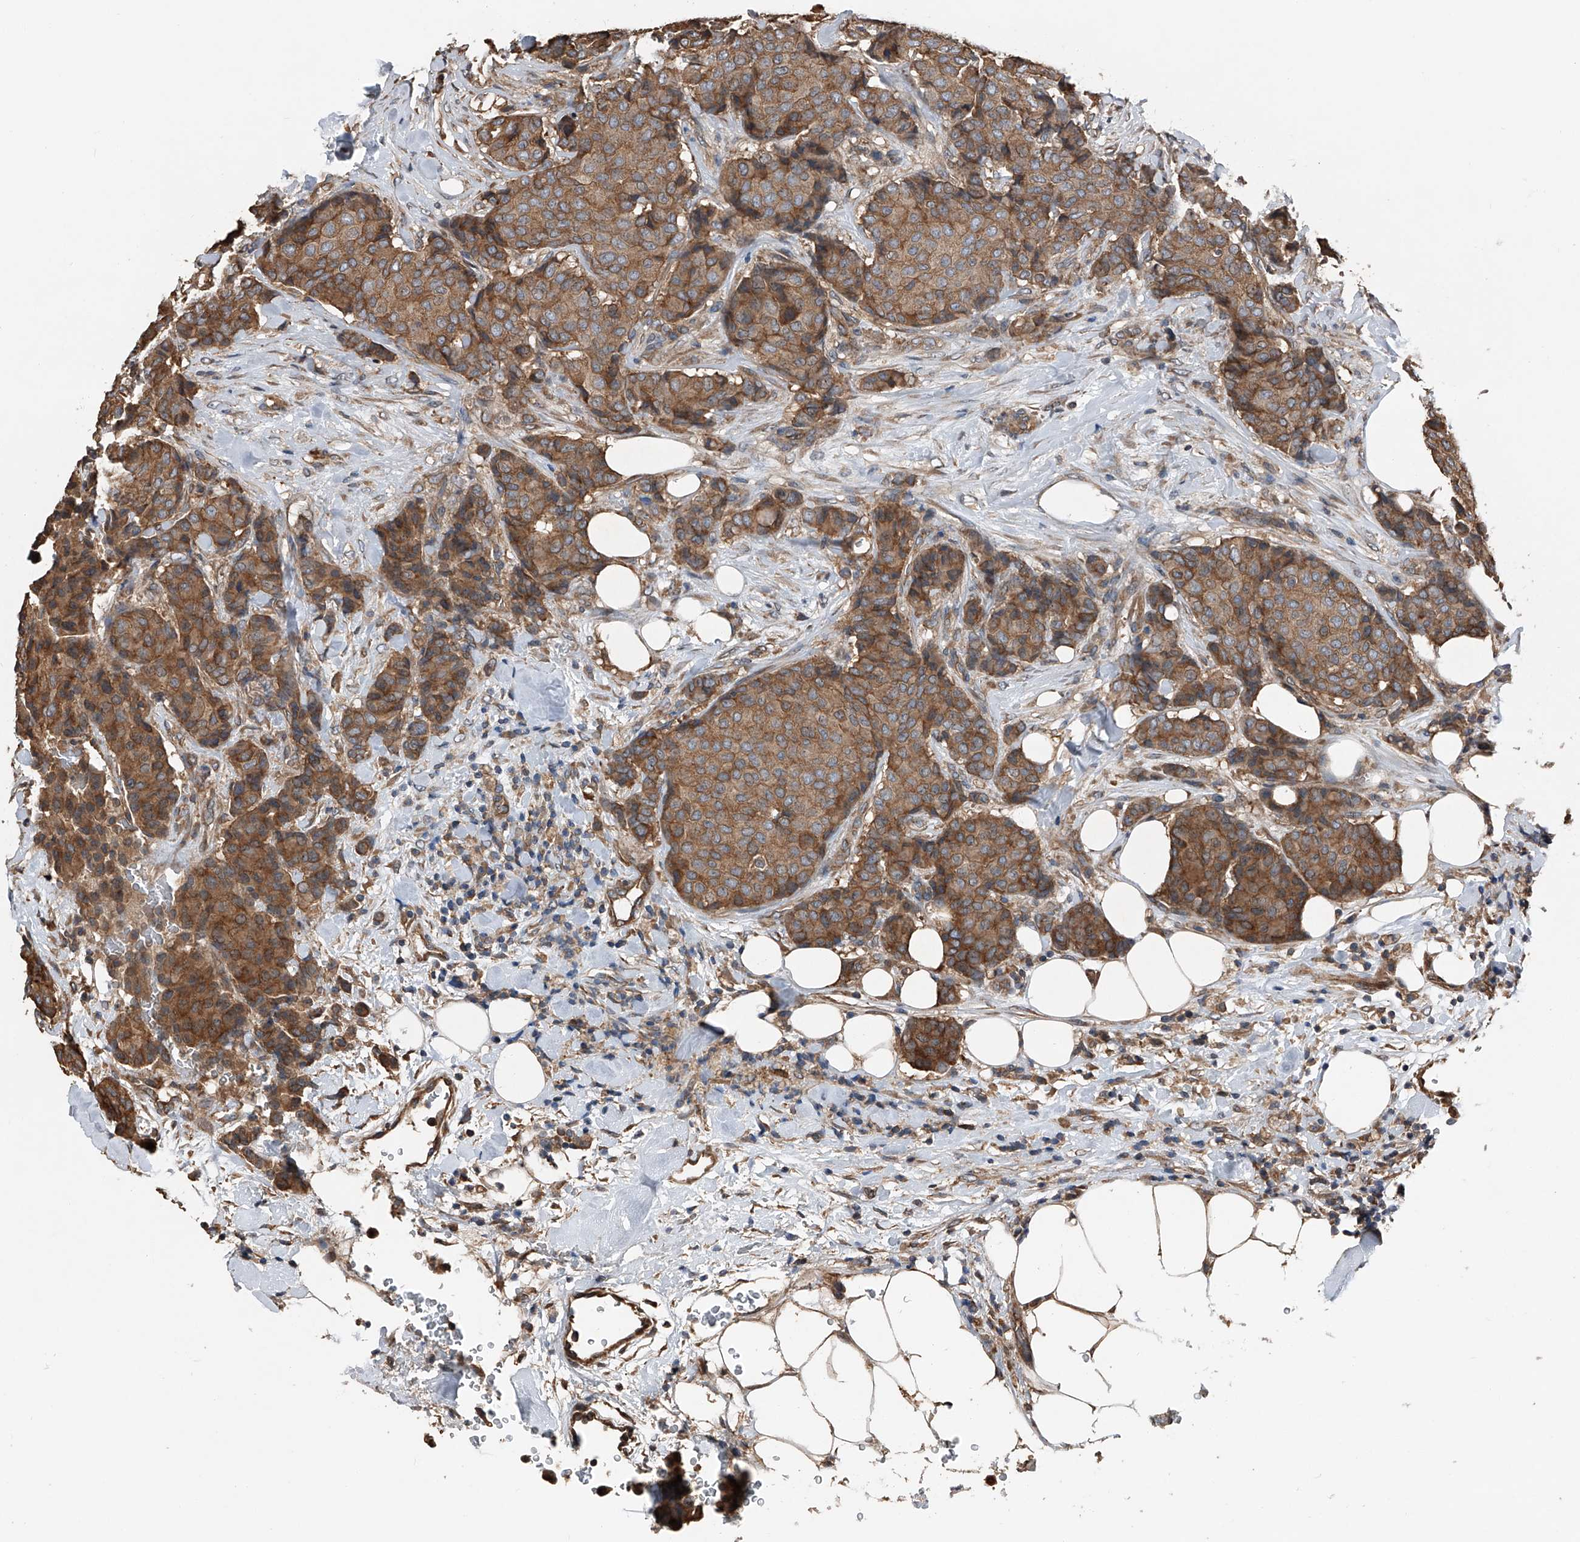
{"staining": {"intensity": "moderate", "quantity": ">75%", "location": "cytoplasmic/membranous"}, "tissue": "breast cancer", "cell_type": "Tumor cells", "image_type": "cancer", "snomed": [{"axis": "morphology", "description": "Duct carcinoma"}, {"axis": "topography", "description": "Breast"}], "caption": "Immunohistochemistry (IHC) histopathology image of breast cancer (infiltrating ductal carcinoma) stained for a protein (brown), which shows medium levels of moderate cytoplasmic/membranous staining in approximately >75% of tumor cells.", "gene": "KCNJ2", "patient": {"sex": "female", "age": 75}}